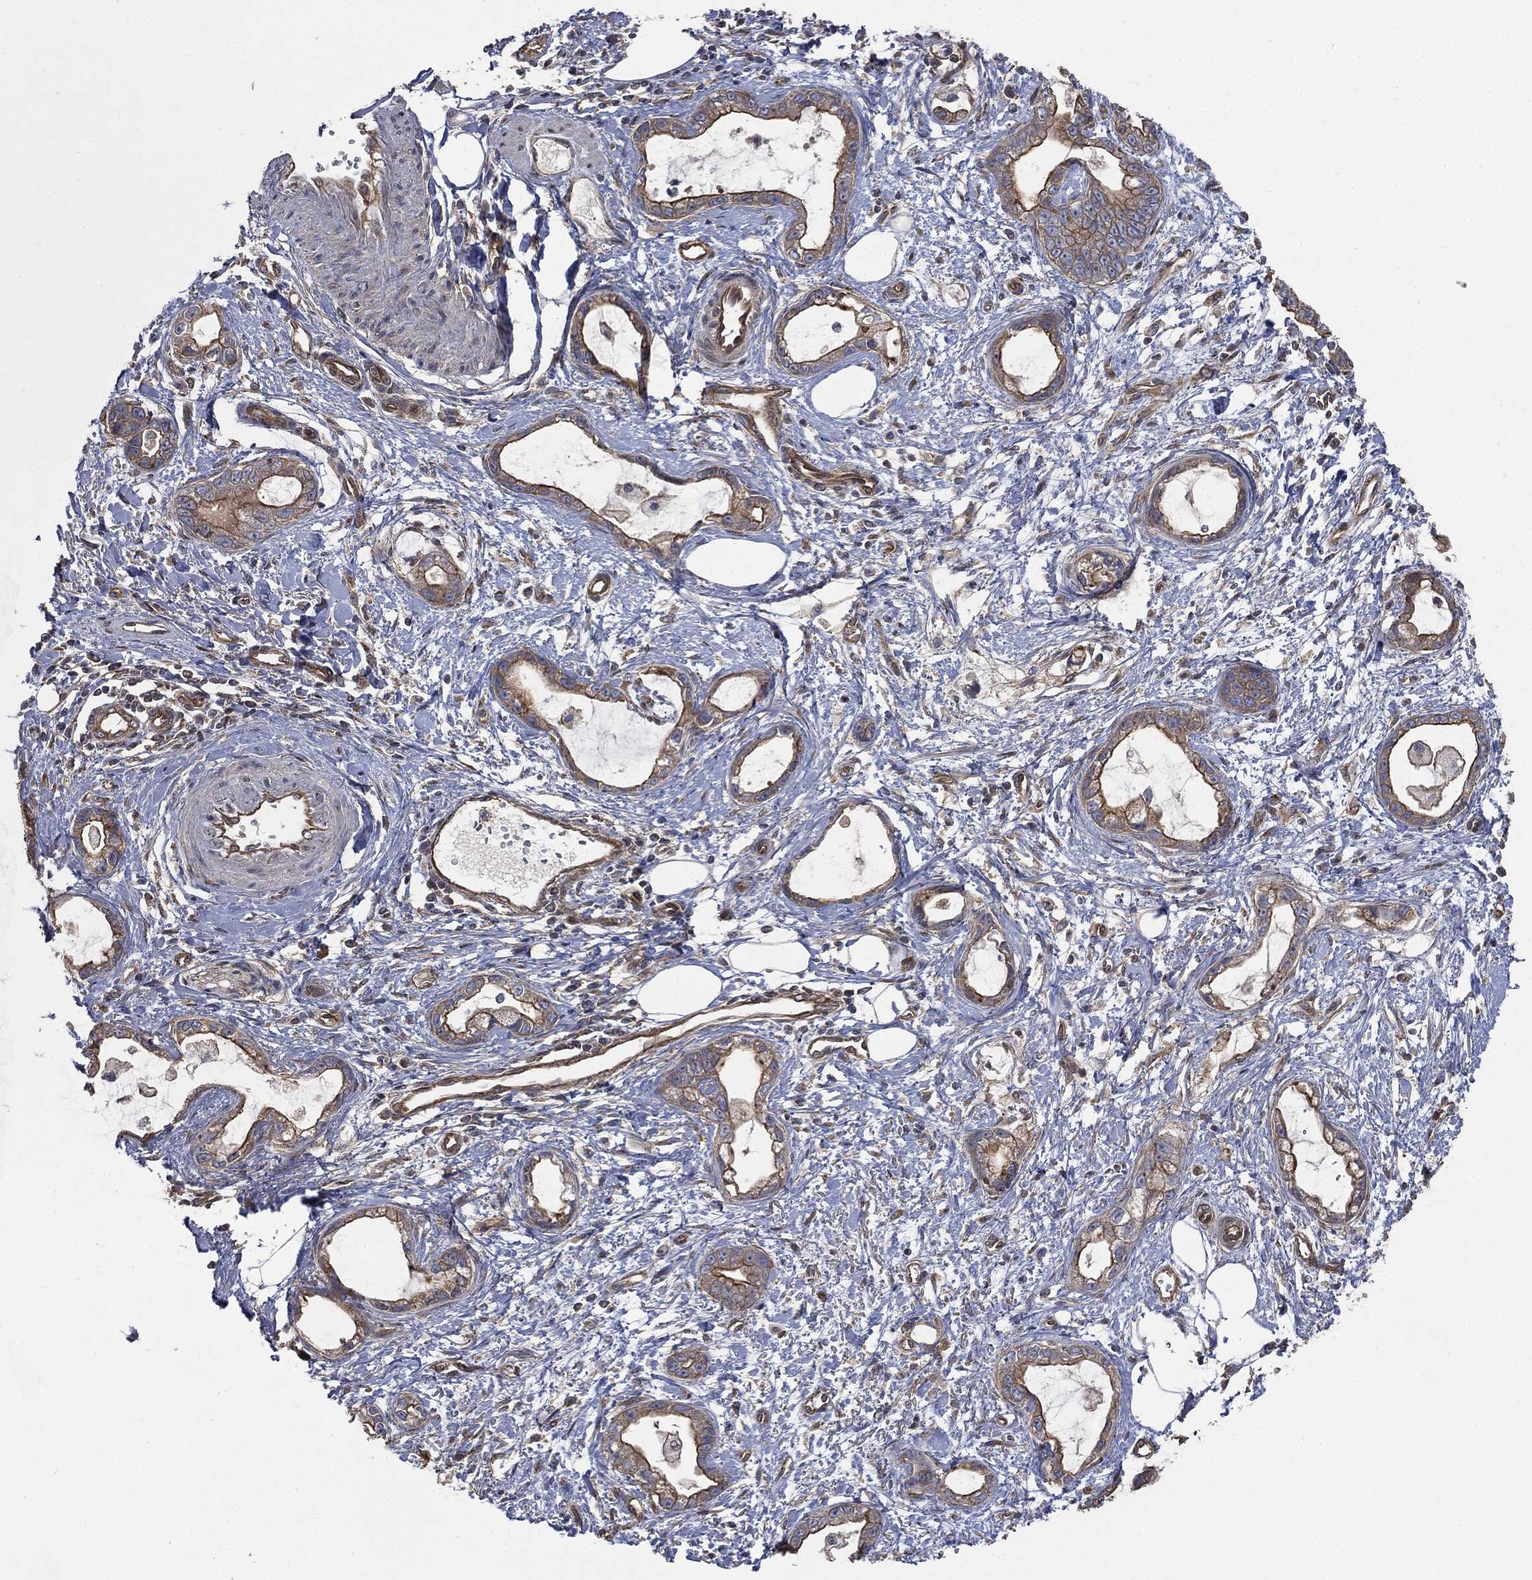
{"staining": {"intensity": "moderate", "quantity": ">75%", "location": "cytoplasmic/membranous"}, "tissue": "stomach cancer", "cell_type": "Tumor cells", "image_type": "cancer", "snomed": [{"axis": "morphology", "description": "Adenocarcinoma, NOS"}, {"axis": "topography", "description": "Stomach"}], "caption": "Moderate cytoplasmic/membranous protein positivity is identified in about >75% of tumor cells in stomach cancer (adenocarcinoma).", "gene": "EPS15L1", "patient": {"sex": "male", "age": 55}}